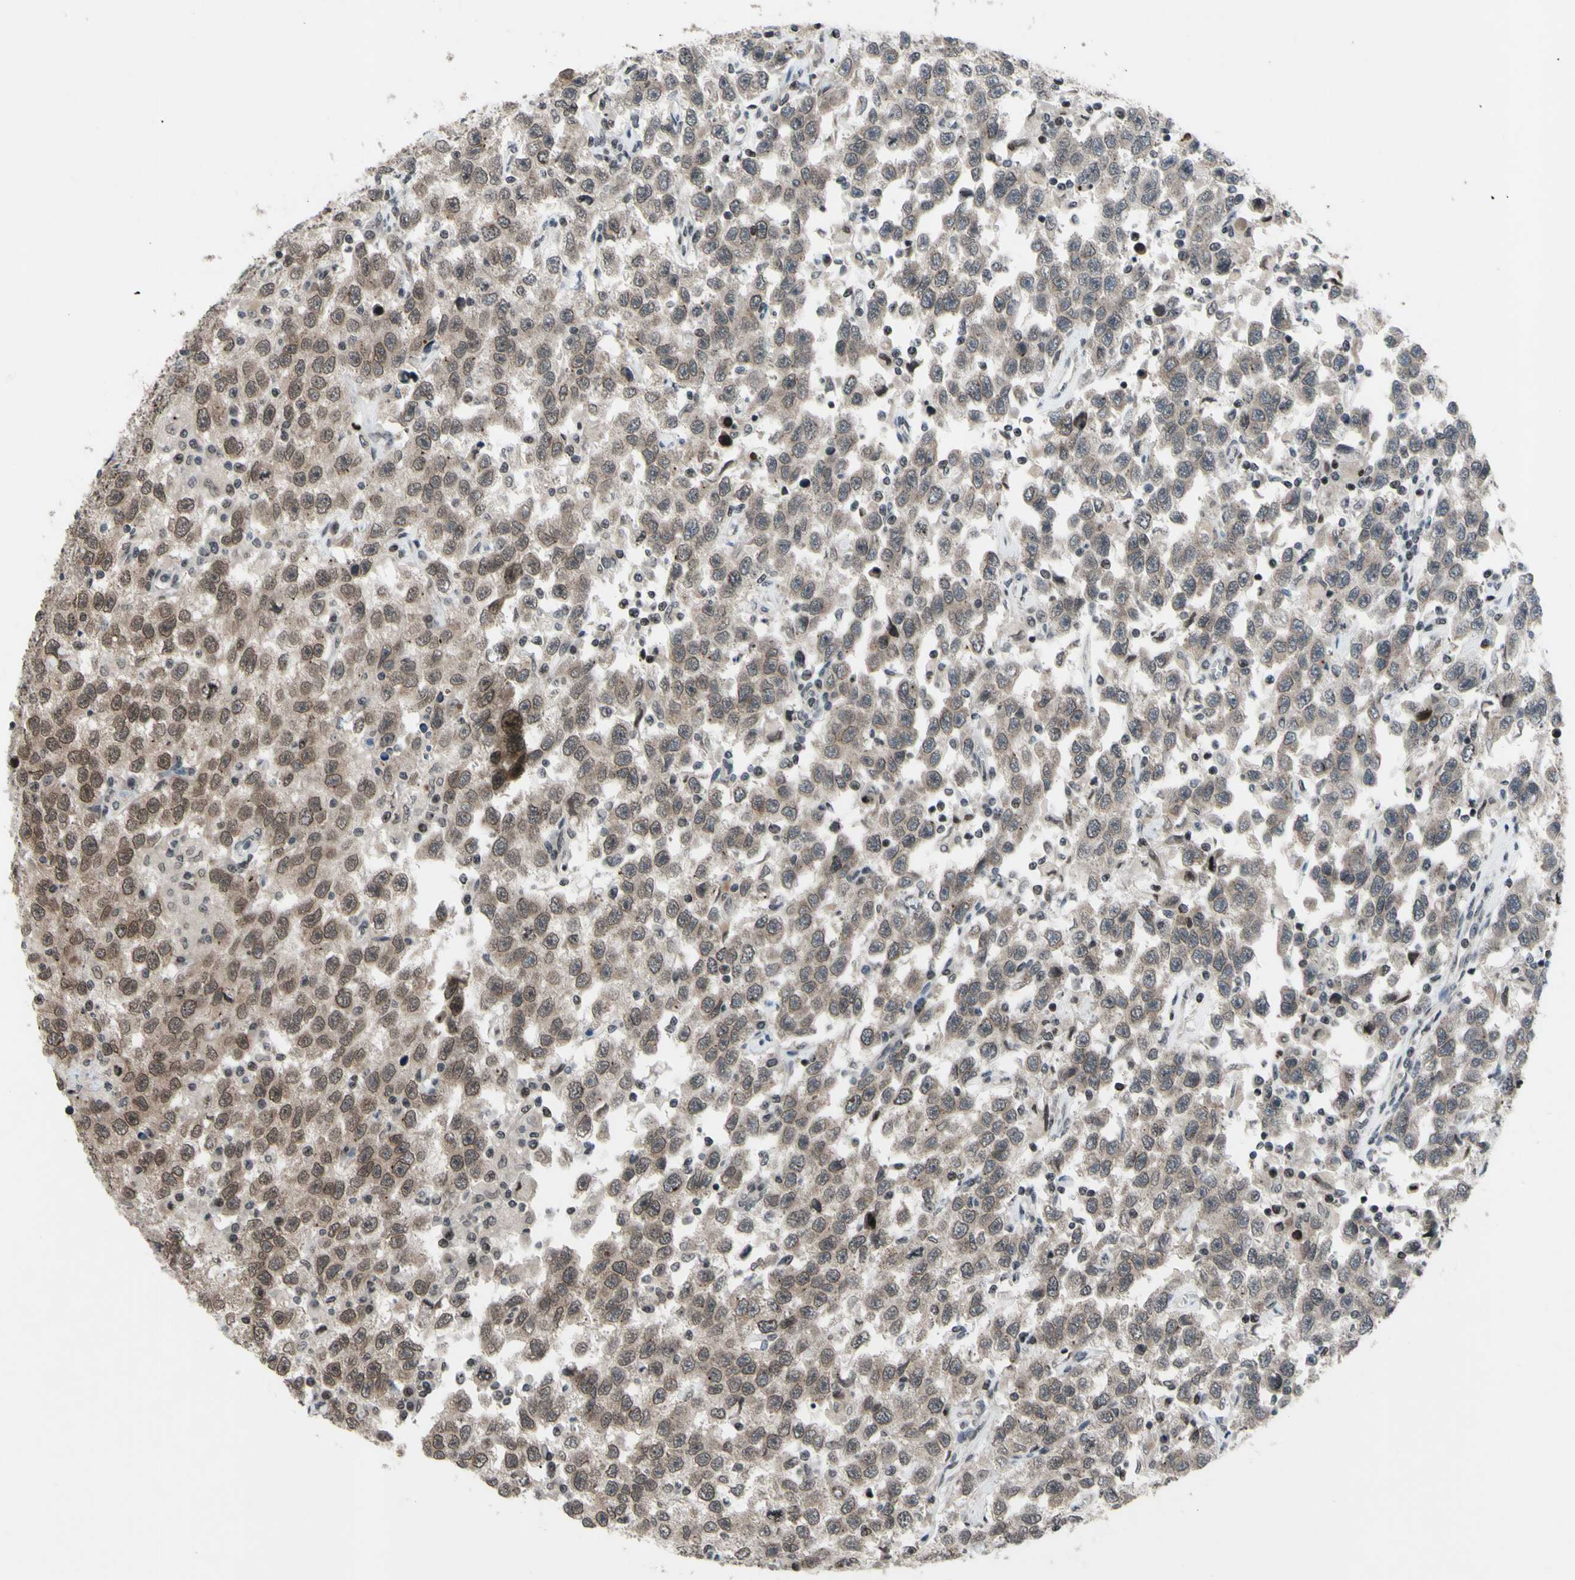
{"staining": {"intensity": "weak", "quantity": "25%-75%", "location": "cytoplasmic/membranous,nuclear"}, "tissue": "testis cancer", "cell_type": "Tumor cells", "image_type": "cancer", "snomed": [{"axis": "morphology", "description": "Seminoma, NOS"}, {"axis": "topography", "description": "Testis"}], "caption": "High-magnification brightfield microscopy of seminoma (testis) stained with DAB (3,3'-diaminobenzidine) (brown) and counterstained with hematoxylin (blue). tumor cells exhibit weak cytoplasmic/membranous and nuclear positivity is identified in approximately25%-75% of cells. (DAB (3,3'-diaminobenzidine) IHC with brightfield microscopy, high magnification).", "gene": "XPO1", "patient": {"sex": "male", "age": 41}}